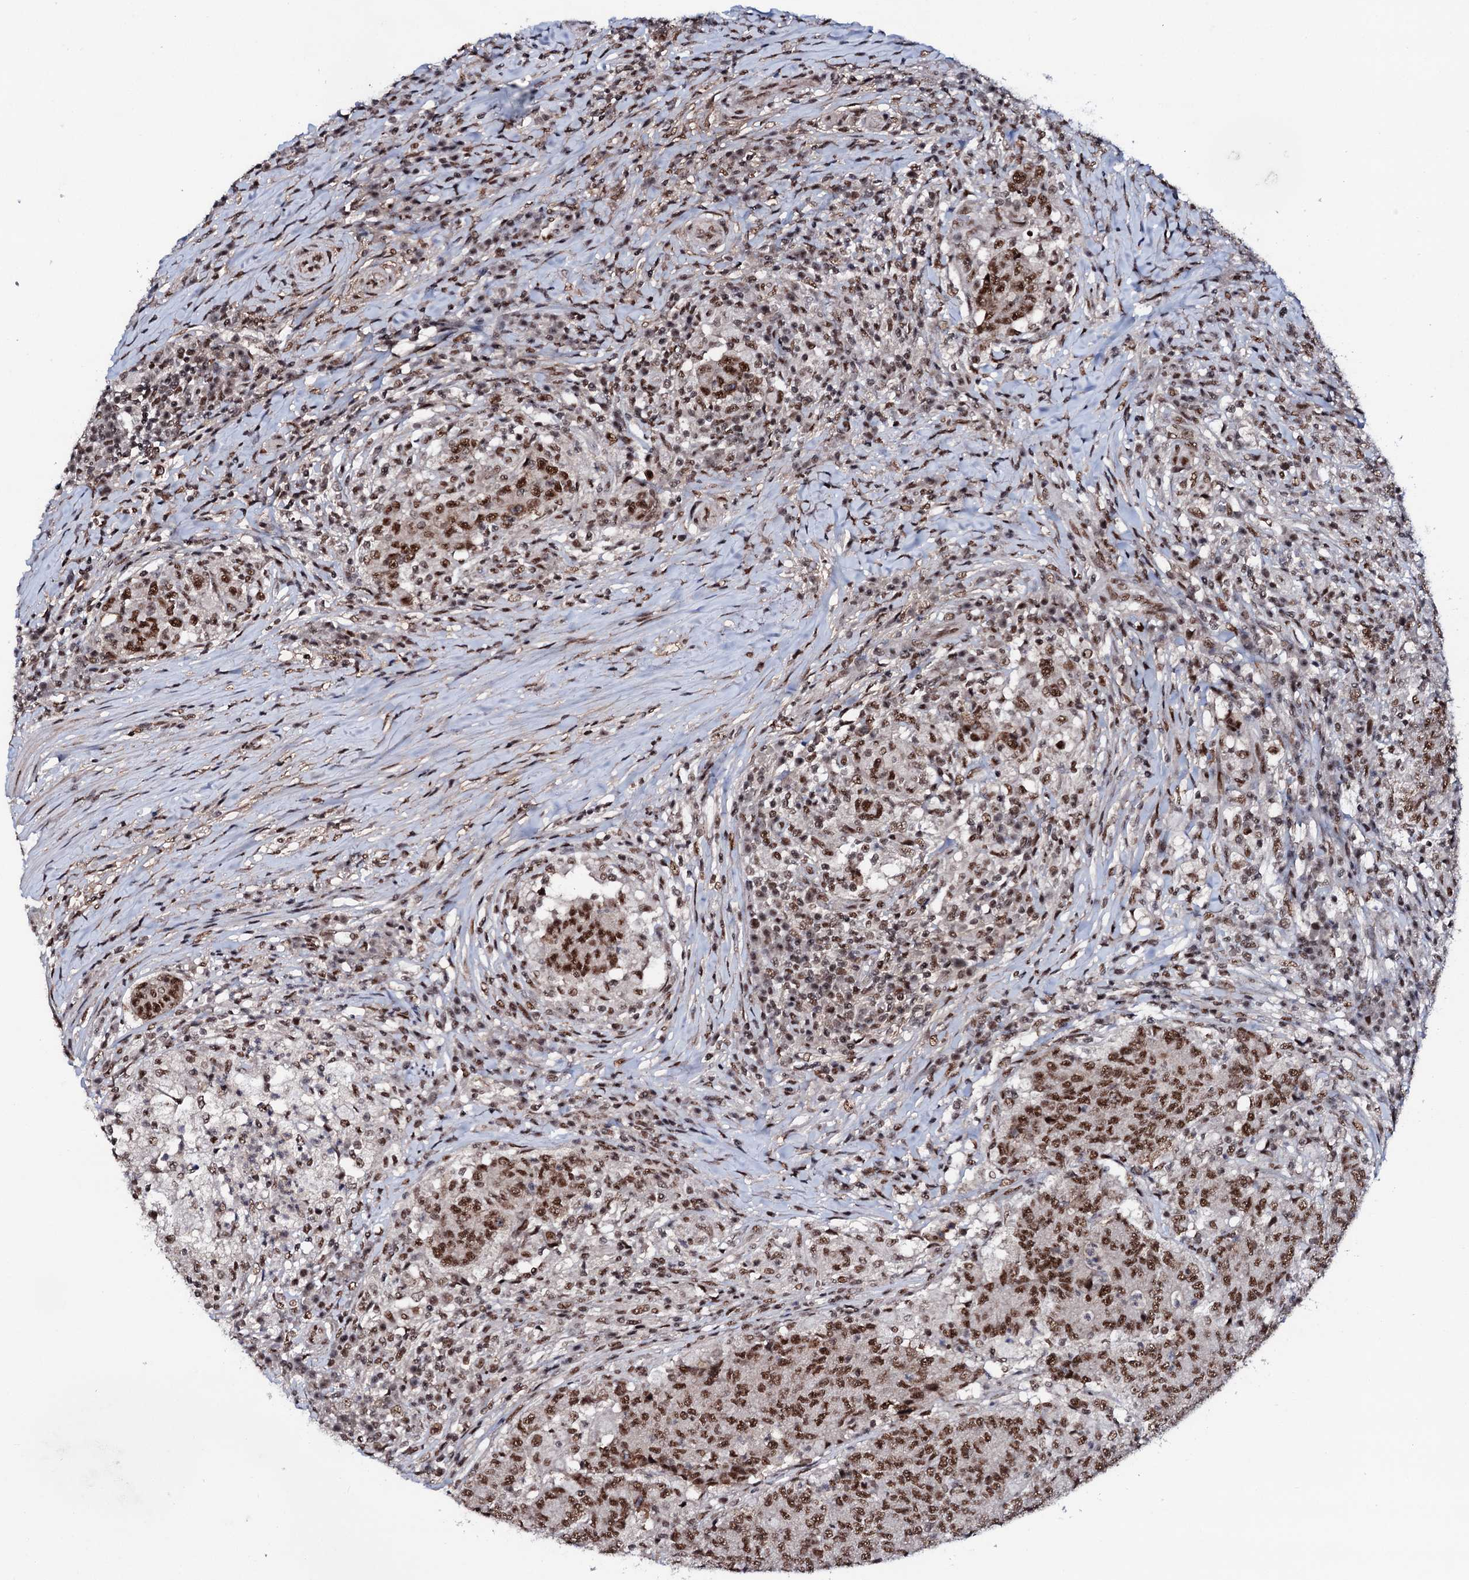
{"staining": {"intensity": "strong", "quantity": ">75%", "location": "nuclear"}, "tissue": "colorectal cancer", "cell_type": "Tumor cells", "image_type": "cancer", "snomed": [{"axis": "morphology", "description": "Adenocarcinoma, NOS"}, {"axis": "topography", "description": "Colon"}], "caption": "Strong nuclear staining is seen in approximately >75% of tumor cells in adenocarcinoma (colorectal).", "gene": "PRPF18", "patient": {"sex": "female", "age": 75}}